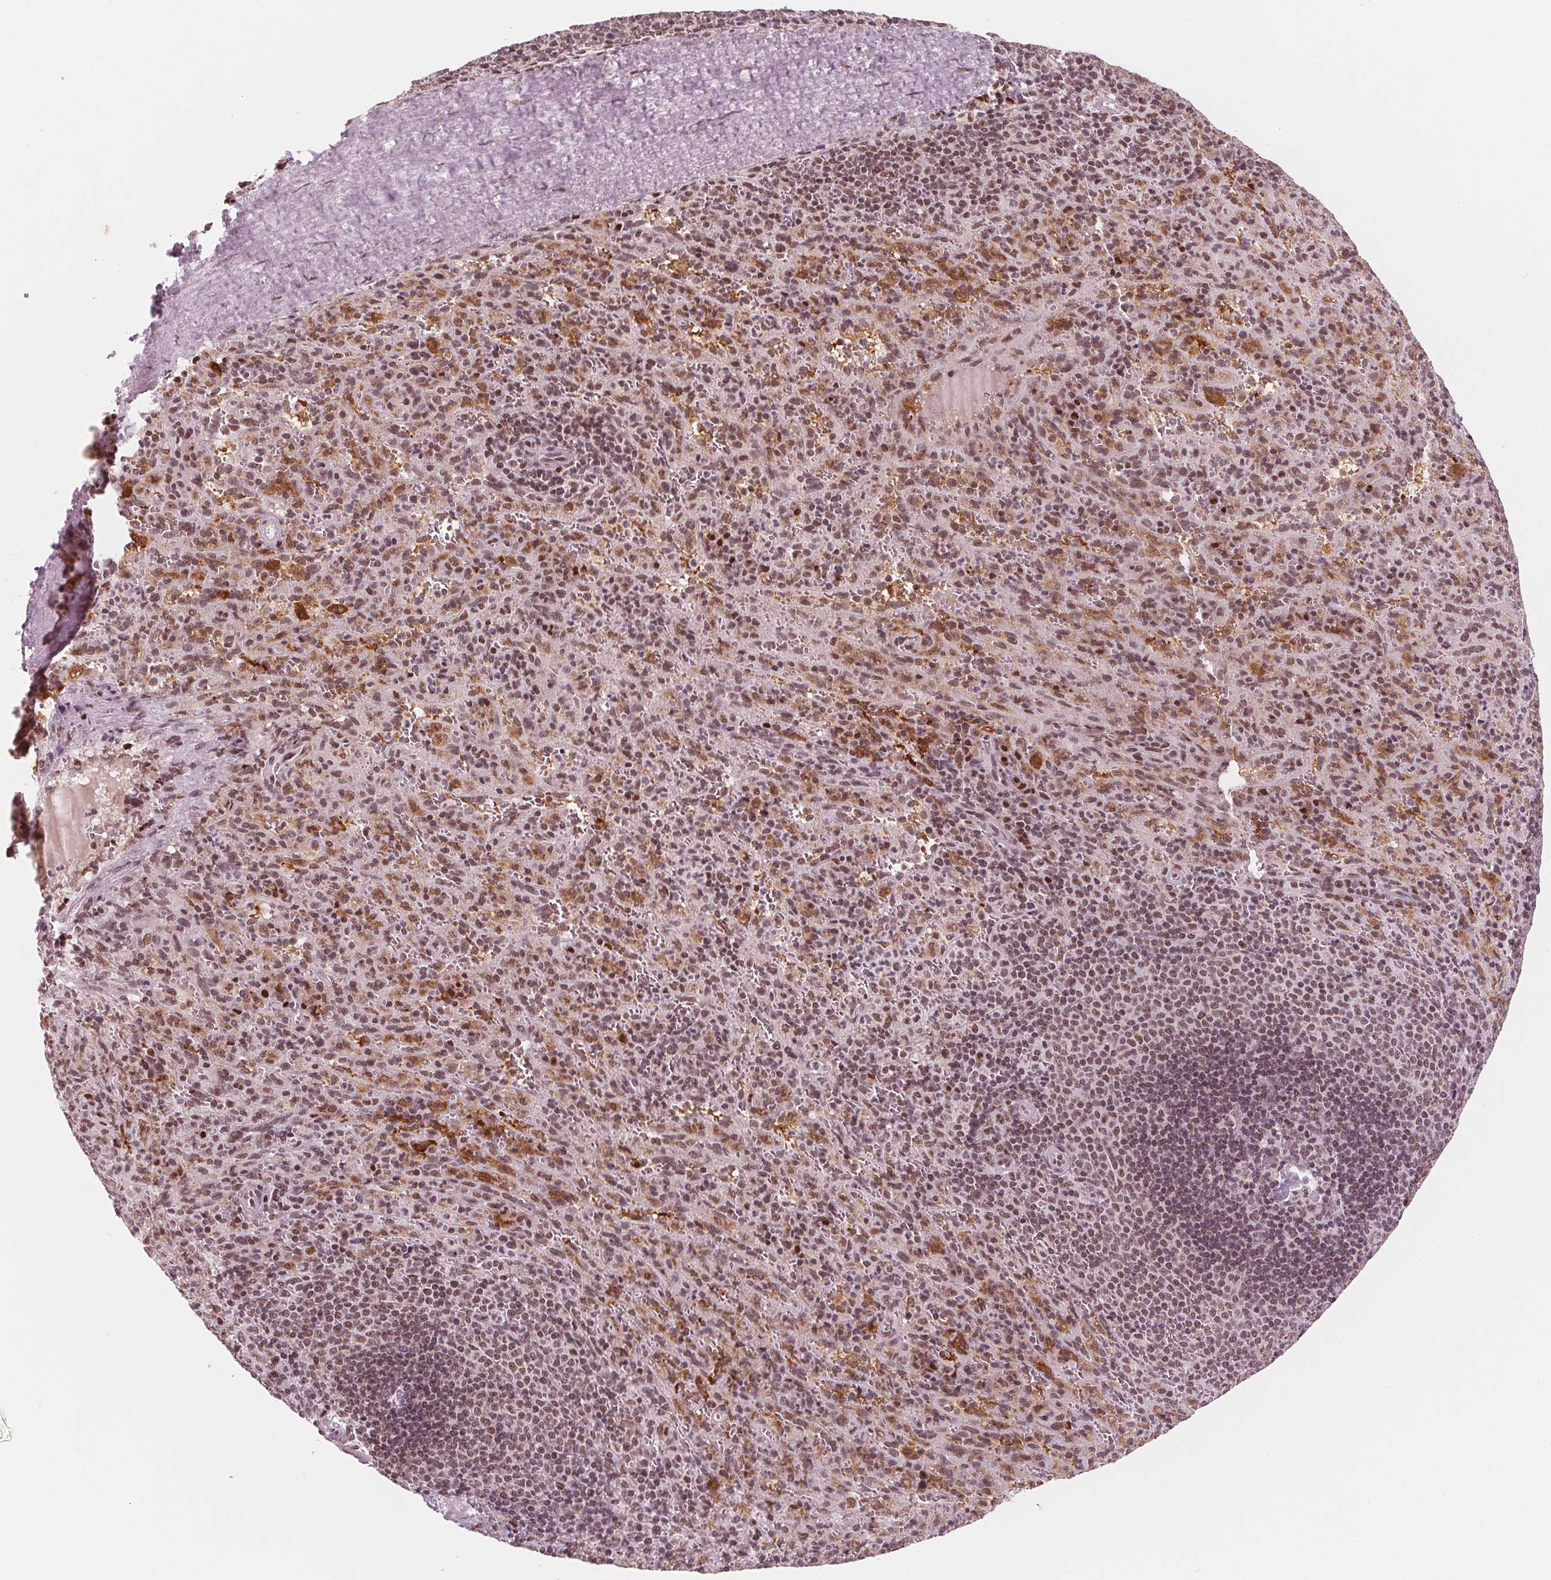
{"staining": {"intensity": "moderate", "quantity": "25%-75%", "location": "nuclear"}, "tissue": "spleen", "cell_type": "Cells in red pulp", "image_type": "normal", "snomed": [{"axis": "morphology", "description": "Normal tissue, NOS"}, {"axis": "topography", "description": "Spleen"}], "caption": "Protein expression analysis of unremarkable human spleen reveals moderate nuclear expression in about 25%-75% of cells in red pulp.", "gene": "DPM2", "patient": {"sex": "male", "age": 57}}